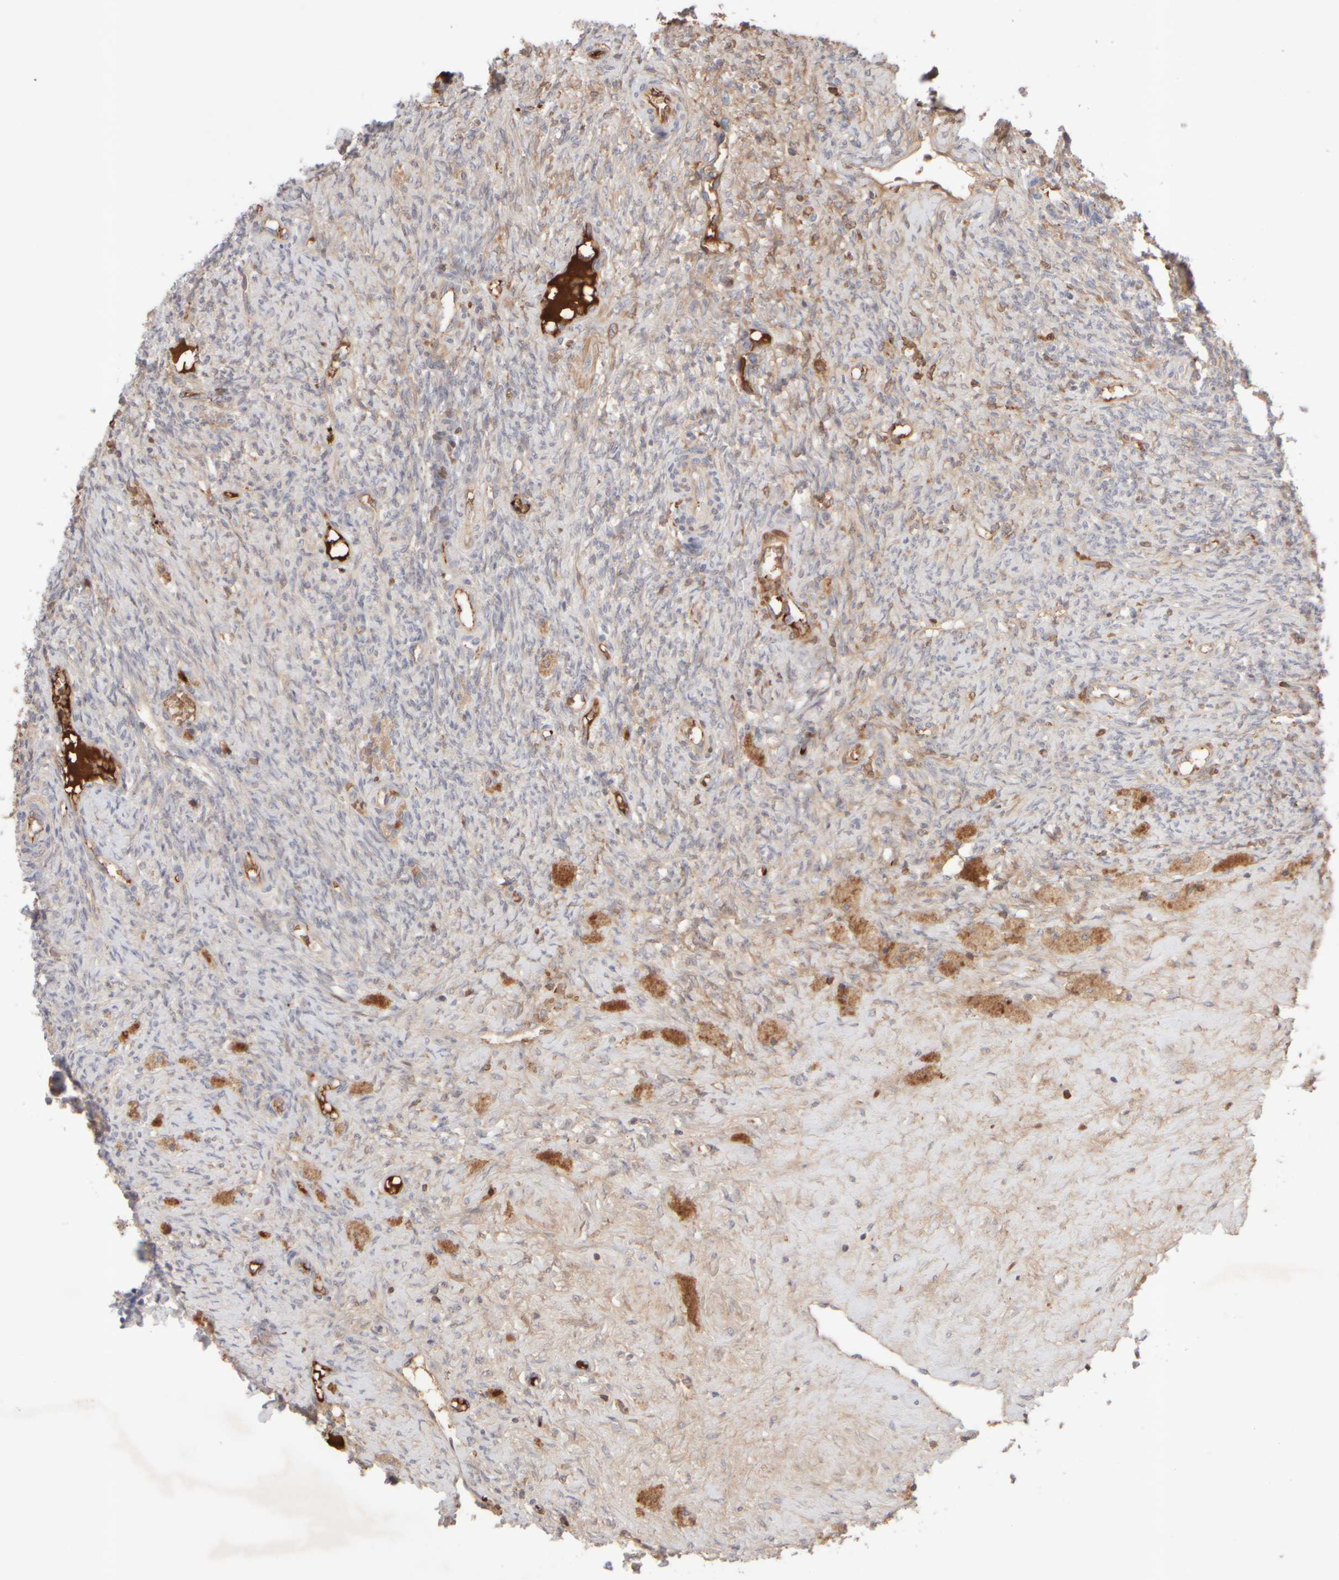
{"staining": {"intensity": "negative", "quantity": "none", "location": "none"}, "tissue": "ovary", "cell_type": "Follicle cells", "image_type": "normal", "snomed": [{"axis": "morphology", "description": "Normal tissue, NOS"}, {"axis": "topography", "description": "Ovary"}], "caption": "Immunohistochemical staining of unremarkable human ovary exhibits no significant expression in follicle cells.", "gene": "MST1", "patient": {"sex": "female", "age": 41}}